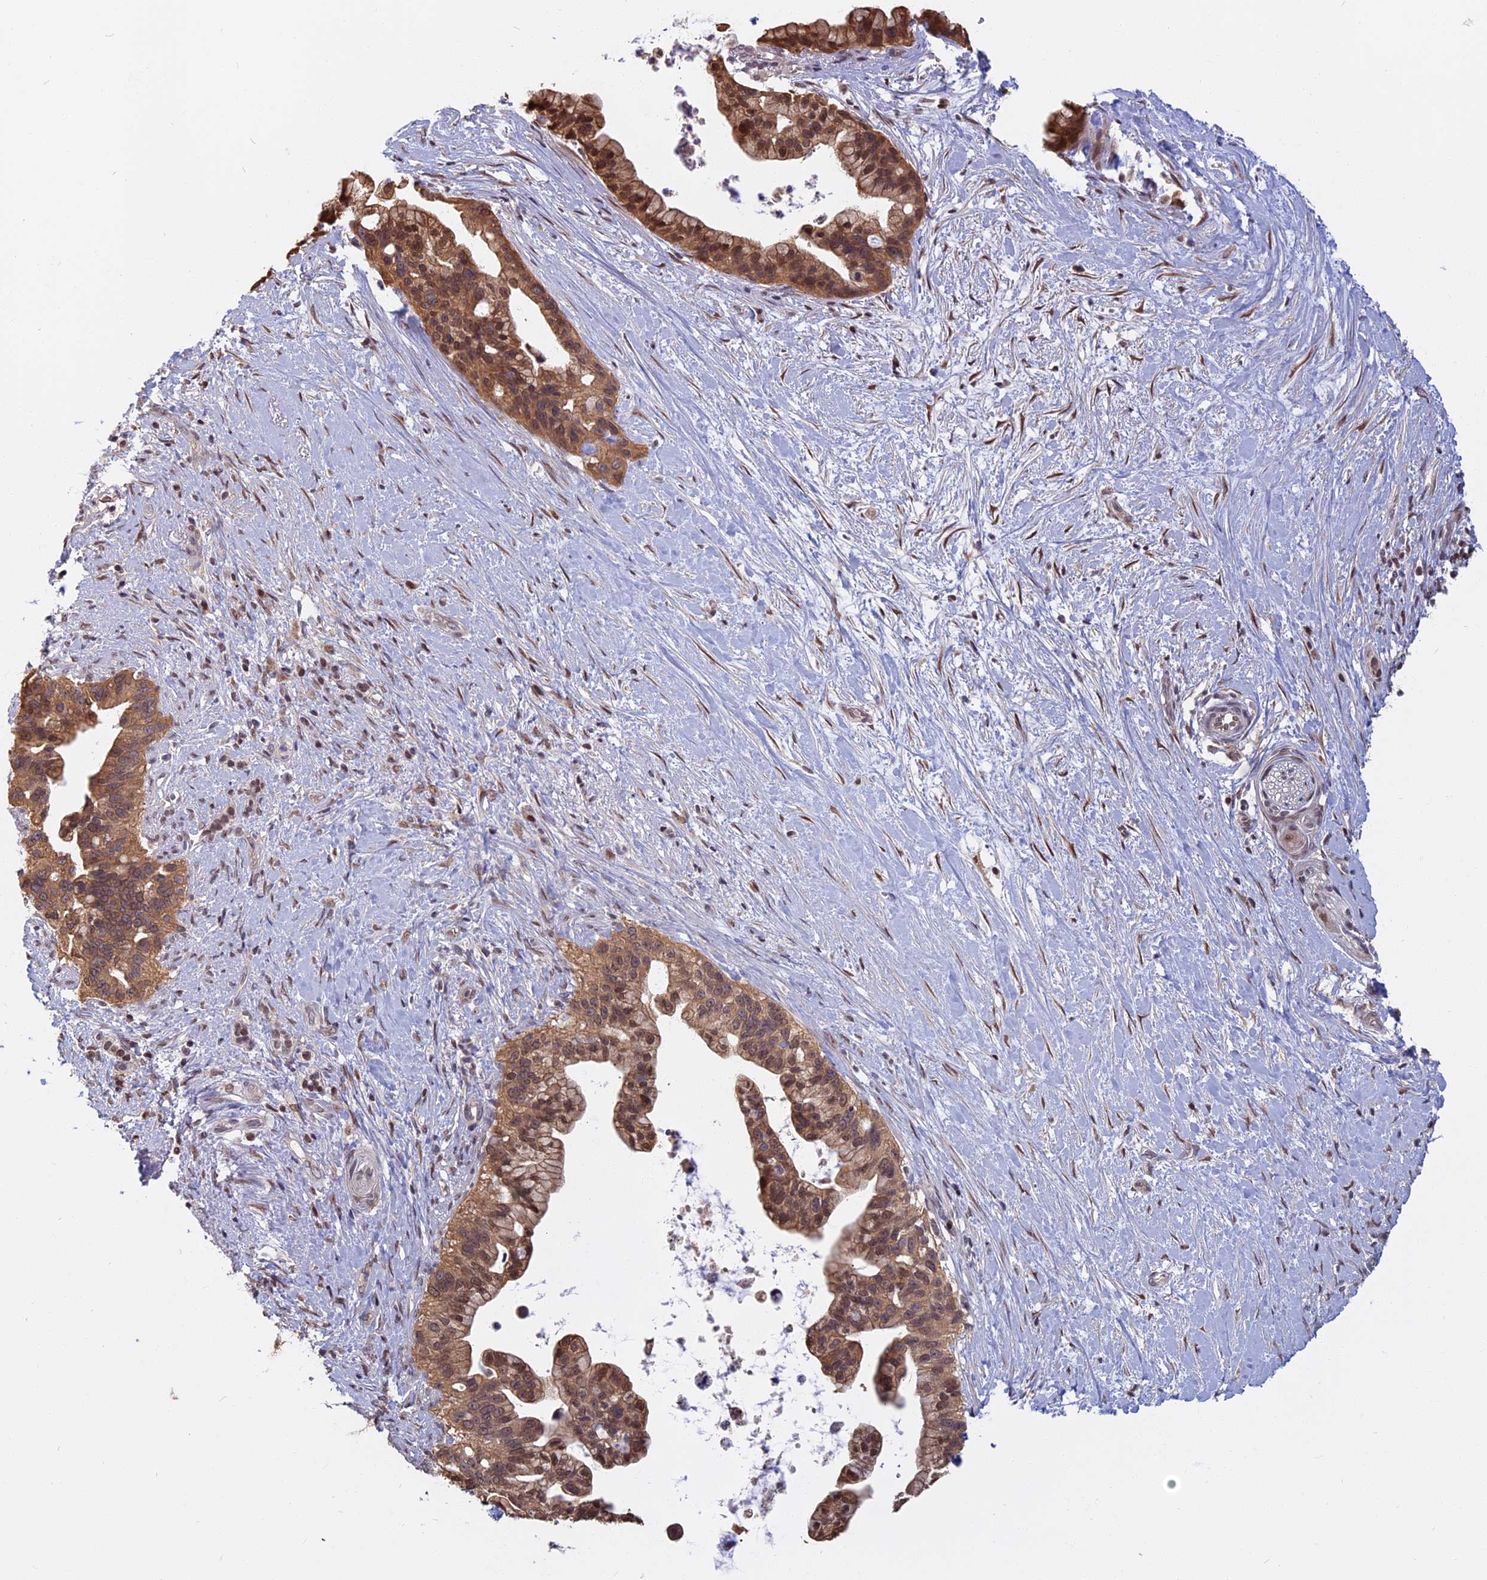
{"staining": {"intensity": "moderate", "quantity": ">75%", "location": "cytoplasmic/membranous,nuclear"}, "tissue": "pancreatic cancer", "cell_type": "Tumor cells", "image_type": "cancer", "snomed": [{"axis": "morphology", "description": "Adenocarcinoma, NOS"}, {"axis": "topography", "description": "Pancreas"}], "caption": "High-power microscopy captured an IHC micrograph of adenocarcinoma (pancreatic), revealing moderate cytoplasmic/membranous and nuclear staining in about >75% of tumor cells. The staining is performed using DAB (3,3'-diaminobenzidine) brown chromogen to label protein expression. The nuclei are counter-stained blue using hematoxylin.", "gene": "CCDC113", "patient": {"sex": "female", "age": 83}}